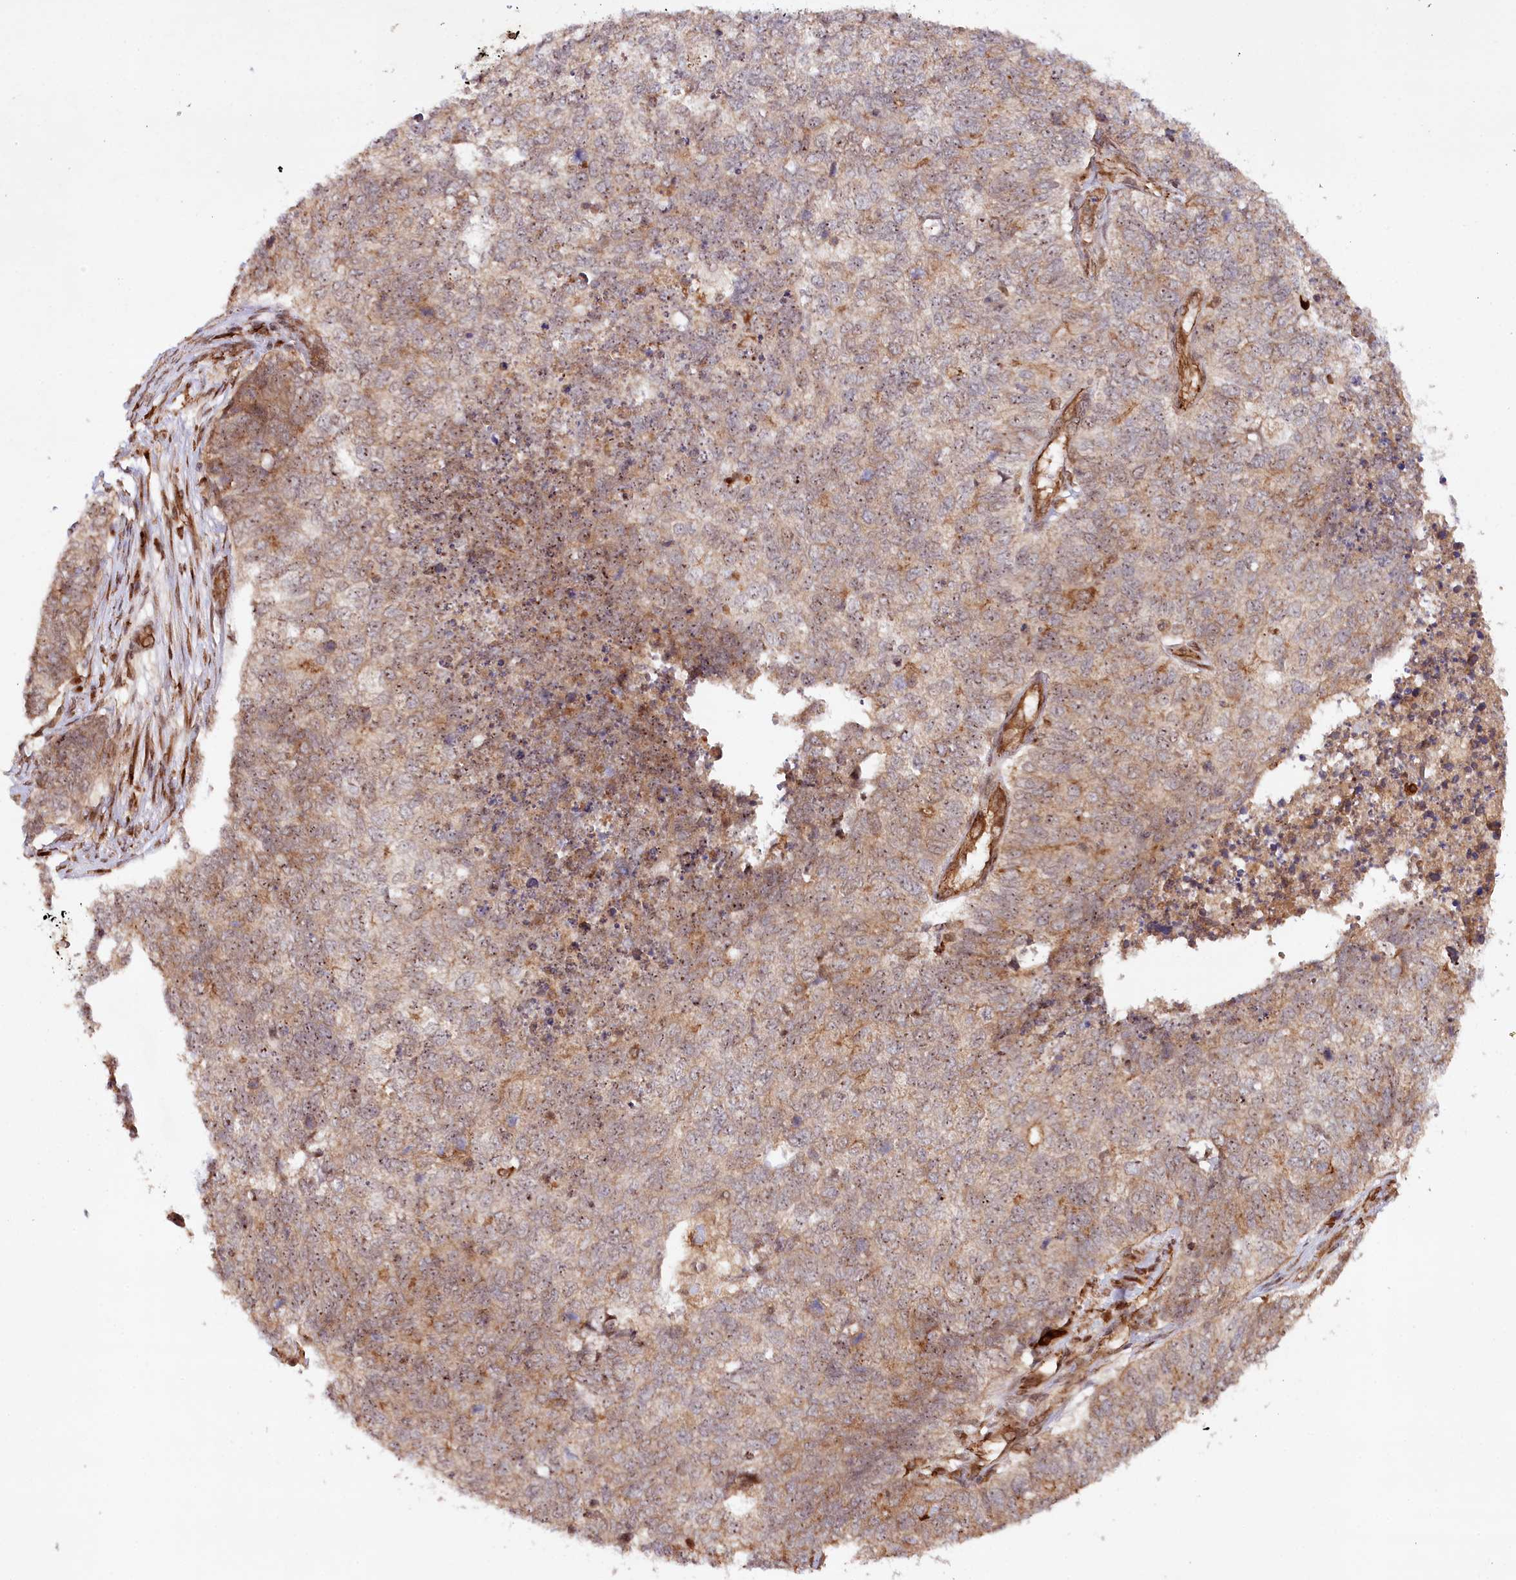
{"staining": {"intensity": "weak", "quantity": ">75%", "location": "cytoplasmic/membranous,nuclear"}, "tissue": "cervical cancer", "cell_type": "Tumor cells", "image_type": "cancer", "snomed": [{"axis": "morphology", "description": "Squamous cell carcinoma, NOS"}, {"axis": "topography", "description": "Cervix"}], "caption": "An image of human cervical cancer stained for a protein displays weak cytoplasmic/membranous and nuclear brown staining in tumor cells.", "gene": "ALKBH8", "patient": {"sex": "female", "age": 63}}